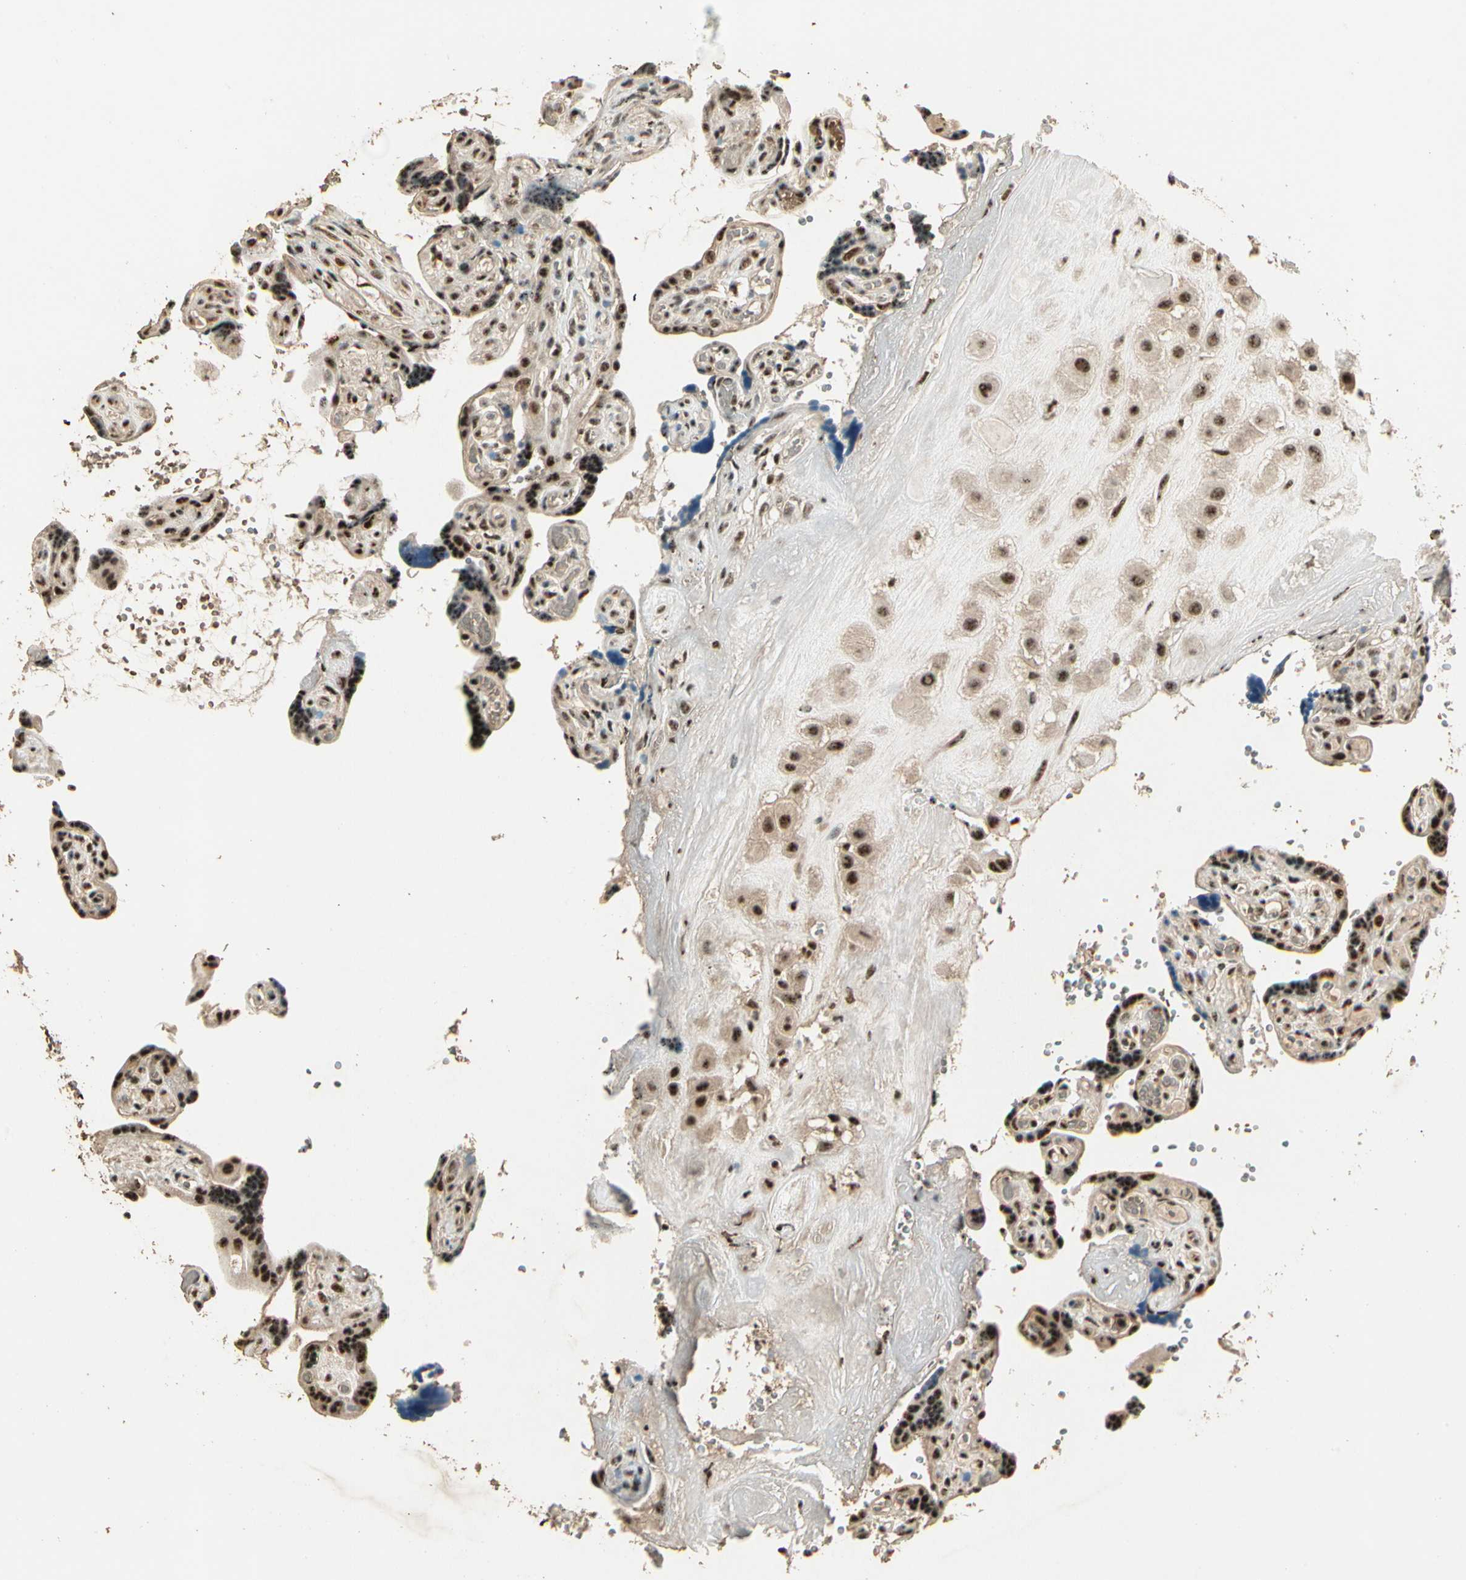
{"staining": {"intensity": "strong", "quantity": ">75%", "location": "cytoplasmic/membranous,nuclear"}, "tissue": "placenta", "cell_type": "Decidual cells", "image_type": "normal", "snomed": [{"axis": "morphology", "description": "Normal tissue, NOS"}, {"axis": "topography", "description": "Placenta"}], "caption": "High-power microscopy captured an immunohistochemistry (IHC) histopathology image of benign placenta, revealing strong cytoplasmic/membranous,nuclear staining in approximately >75% of decidual cells. The staining was performed using DAB to visualize the protein expression in brown, while the nuclei were stained in blue with hematoxylin (Magnification: 20x).", "gene": "RBM25", "patient": {"sex": "female", "age": 30}}